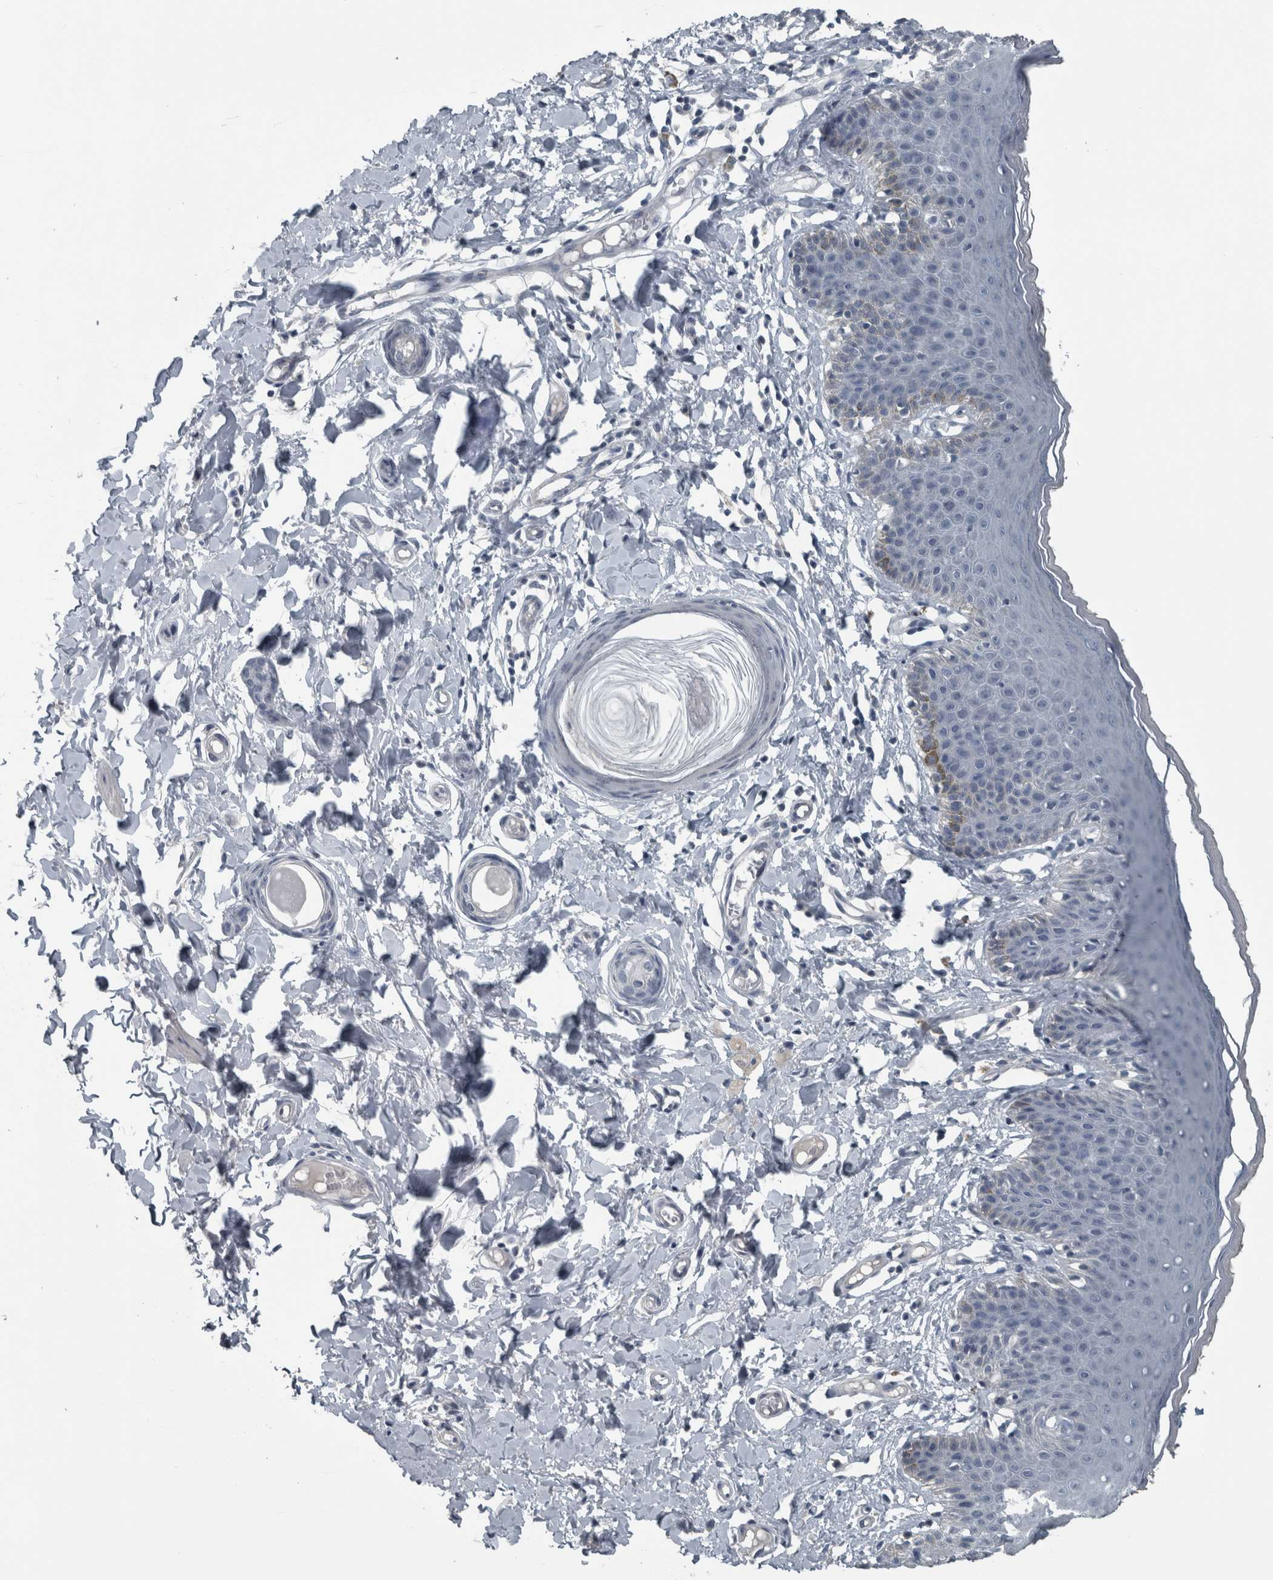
{"staining": {"intensity": "moderate", "quantity": "<25%", "location": "cytoplasmic/membranous"}, "tissue": "skin", "cell_type": "Epidermal cells", "image_type": "normal", "snomed": [{"axis": "morphology", "description": "Normal tissue, NOS"}, {"axis": "topography", "description": "Vulva"}], "caption": "Immunohistochemical staining of unremarkable skin reveals <25% levels of moderate cytoplasmic/membranous protein expression in approximately <25% of epidermal cells. (DAB (3,3'-diaminobenzidine) IHC with brightfield microscopy, high magnification).", "gene": "KRT20", "patient": {"sex": "female", "age": 66}}